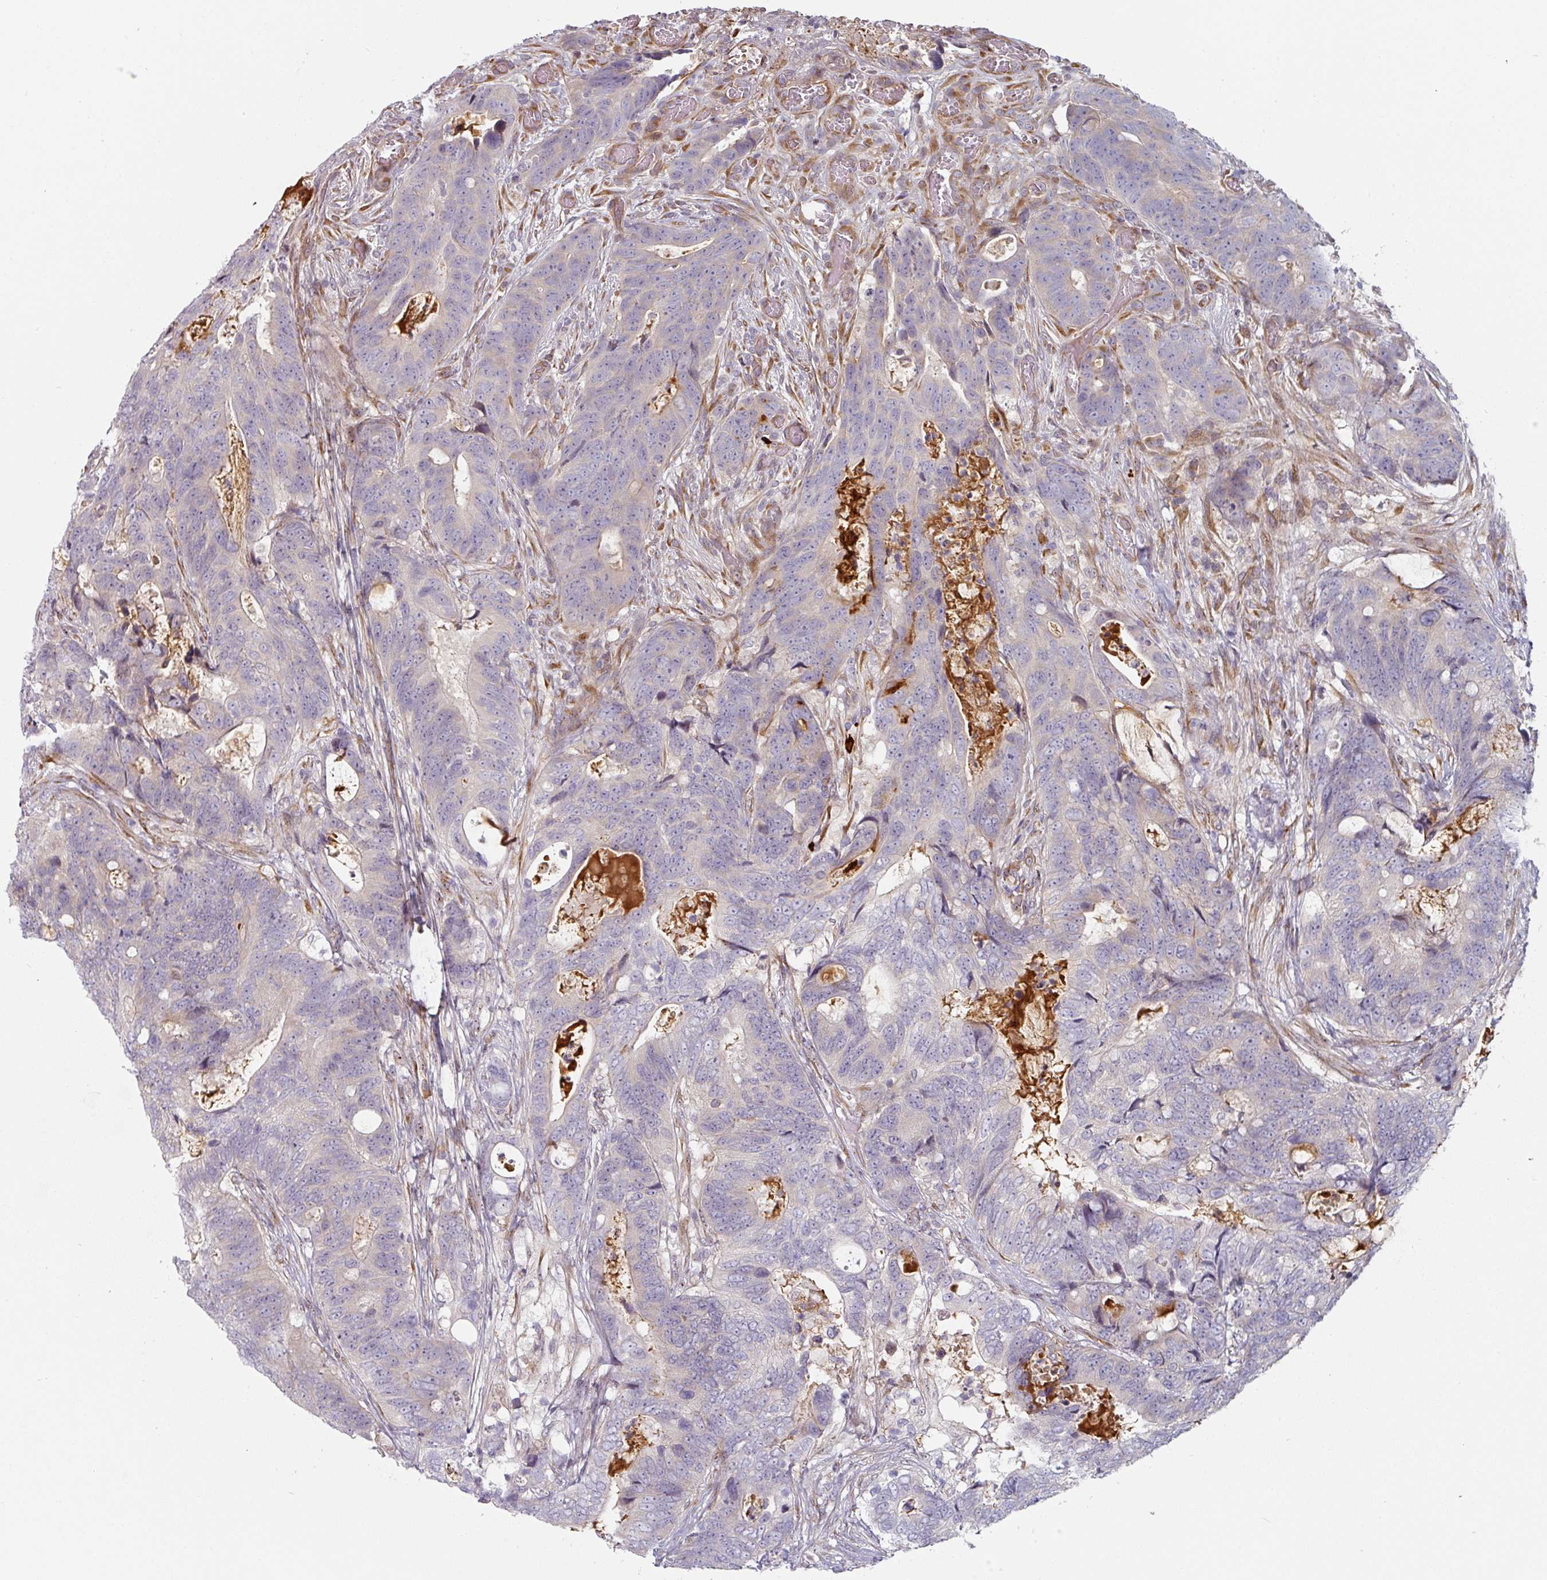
{"staining": {"intensity": "negative", "quantity": "none", "location": "none"}, "tissue": "colorectal cancer", "cell_type": "Tumor cells", "image_type": "cancer", "snomed": [{"axis": "morphology", "description": "Adenocarcinoma, NOS"}, {"axis": "topography", "description": "Colon"}], "caption": "Histopathology image shows no protein positivity in tumor cells of colorectal cancer (adenocarcinoma) tissue. (Brightfield microscopy of DAB (3,3'-diaminobenzidine) immunohistochemistry at high magnification).", "gene": "CEP78", "patient": {"sex": "female", "age": 82}}